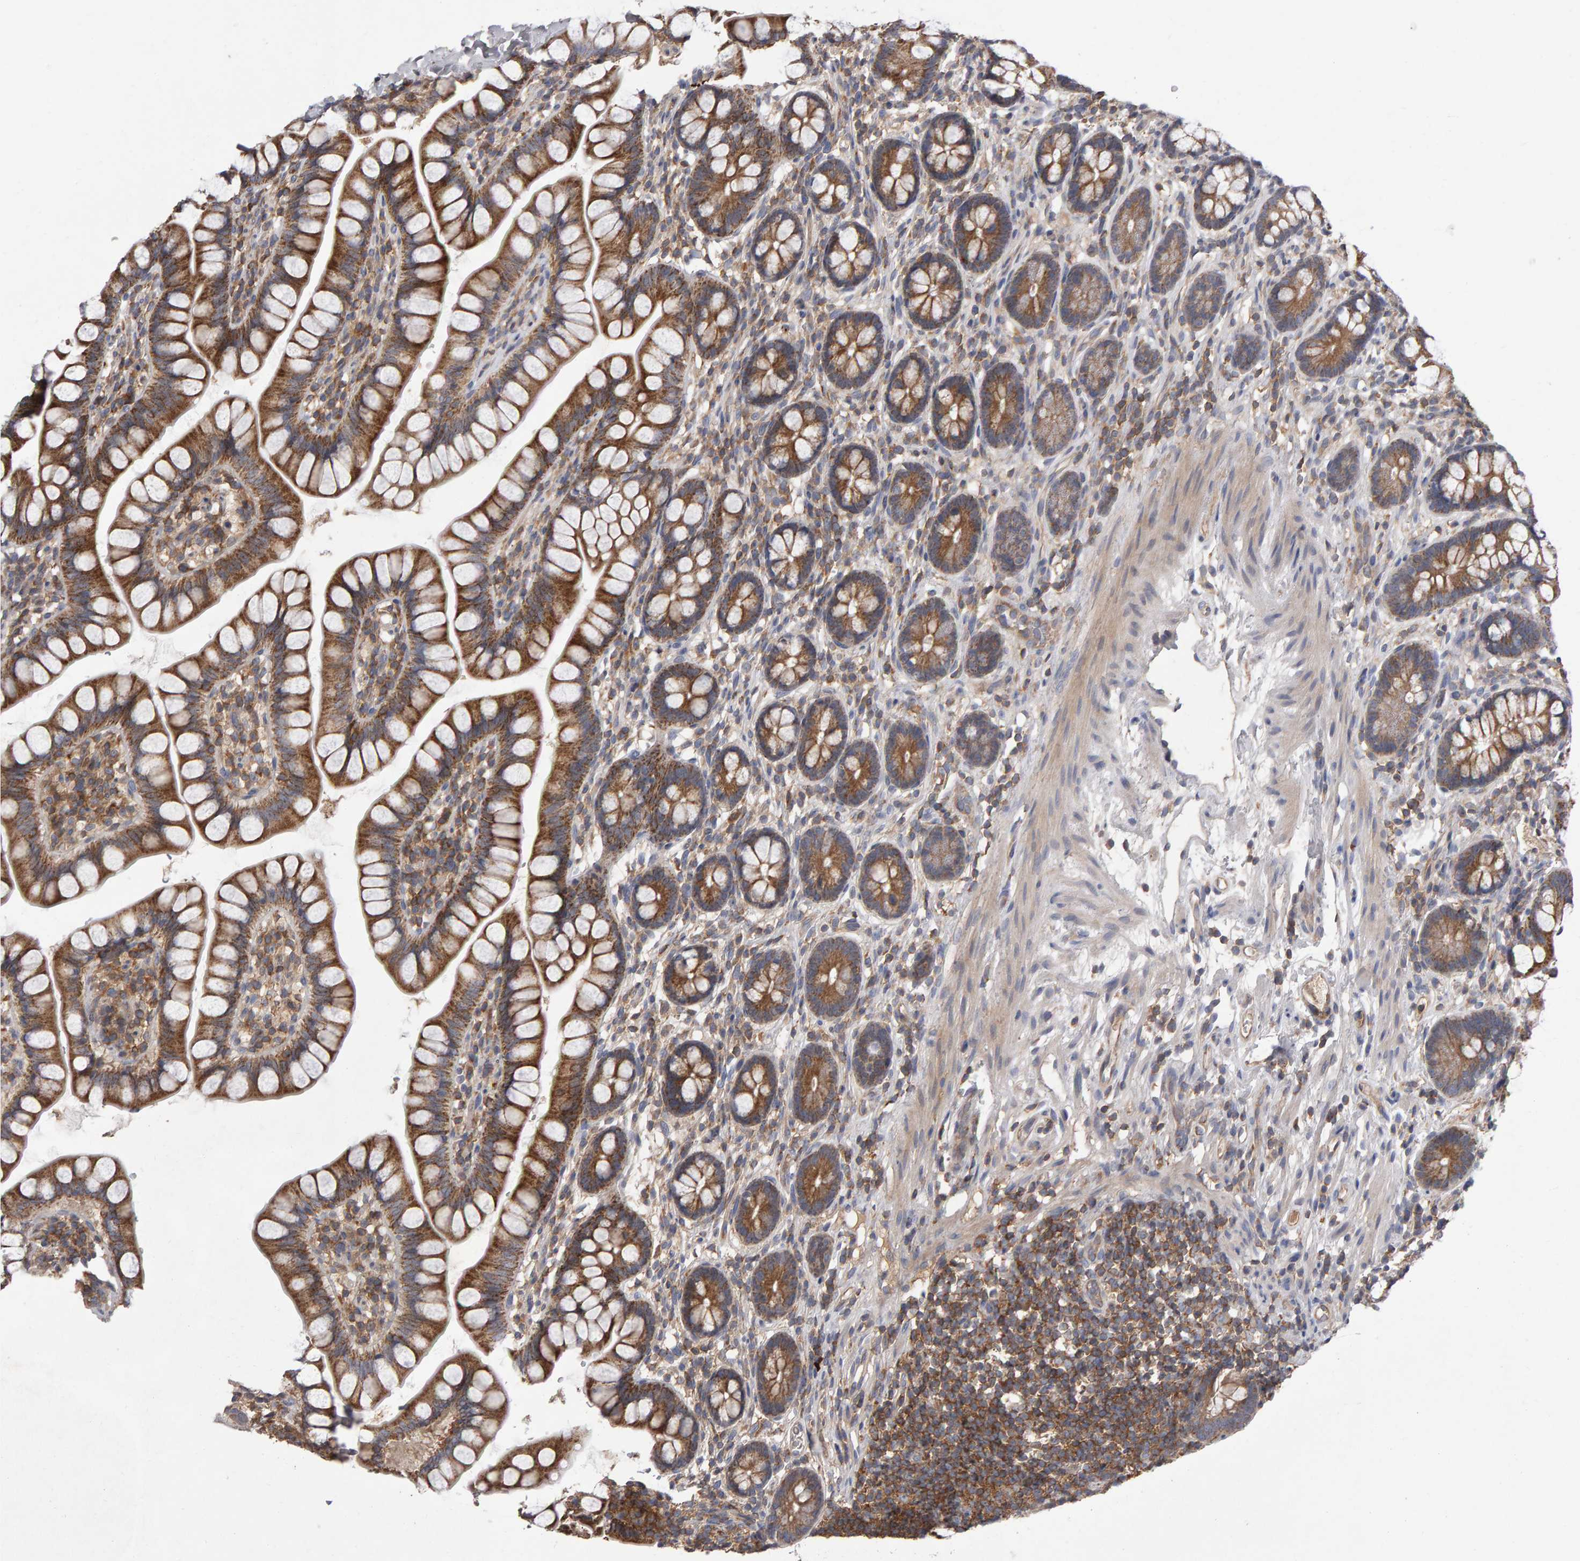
{"staining": {"intensity": "moderate", "quantity": ">75%", "location": "cytoplasmic/membranous"}, "tissue": "small intestine", "cell_type": "Glandular cells", "image_type": "normal", "snomed": [{"axis": "morphology", "description": "Normal tissue, NOS"}, {"axis": "topography", "description": "Small intestine"}], "caption": "IHC staining of benign small intestine, which displays medium levels of moderate cytoplasmic/membranous expression in approximately >75% of glandular cells indicating moderate cytoplasmic/membranous protein expression. The staining was performed using DAB (3,3'-diaminobenzidine) (brown) for protein detection and nuclei were counterstained in hematoxylin (blue).", "gene": "PGS1", "patient": {"sex": "female", "age": 84}}